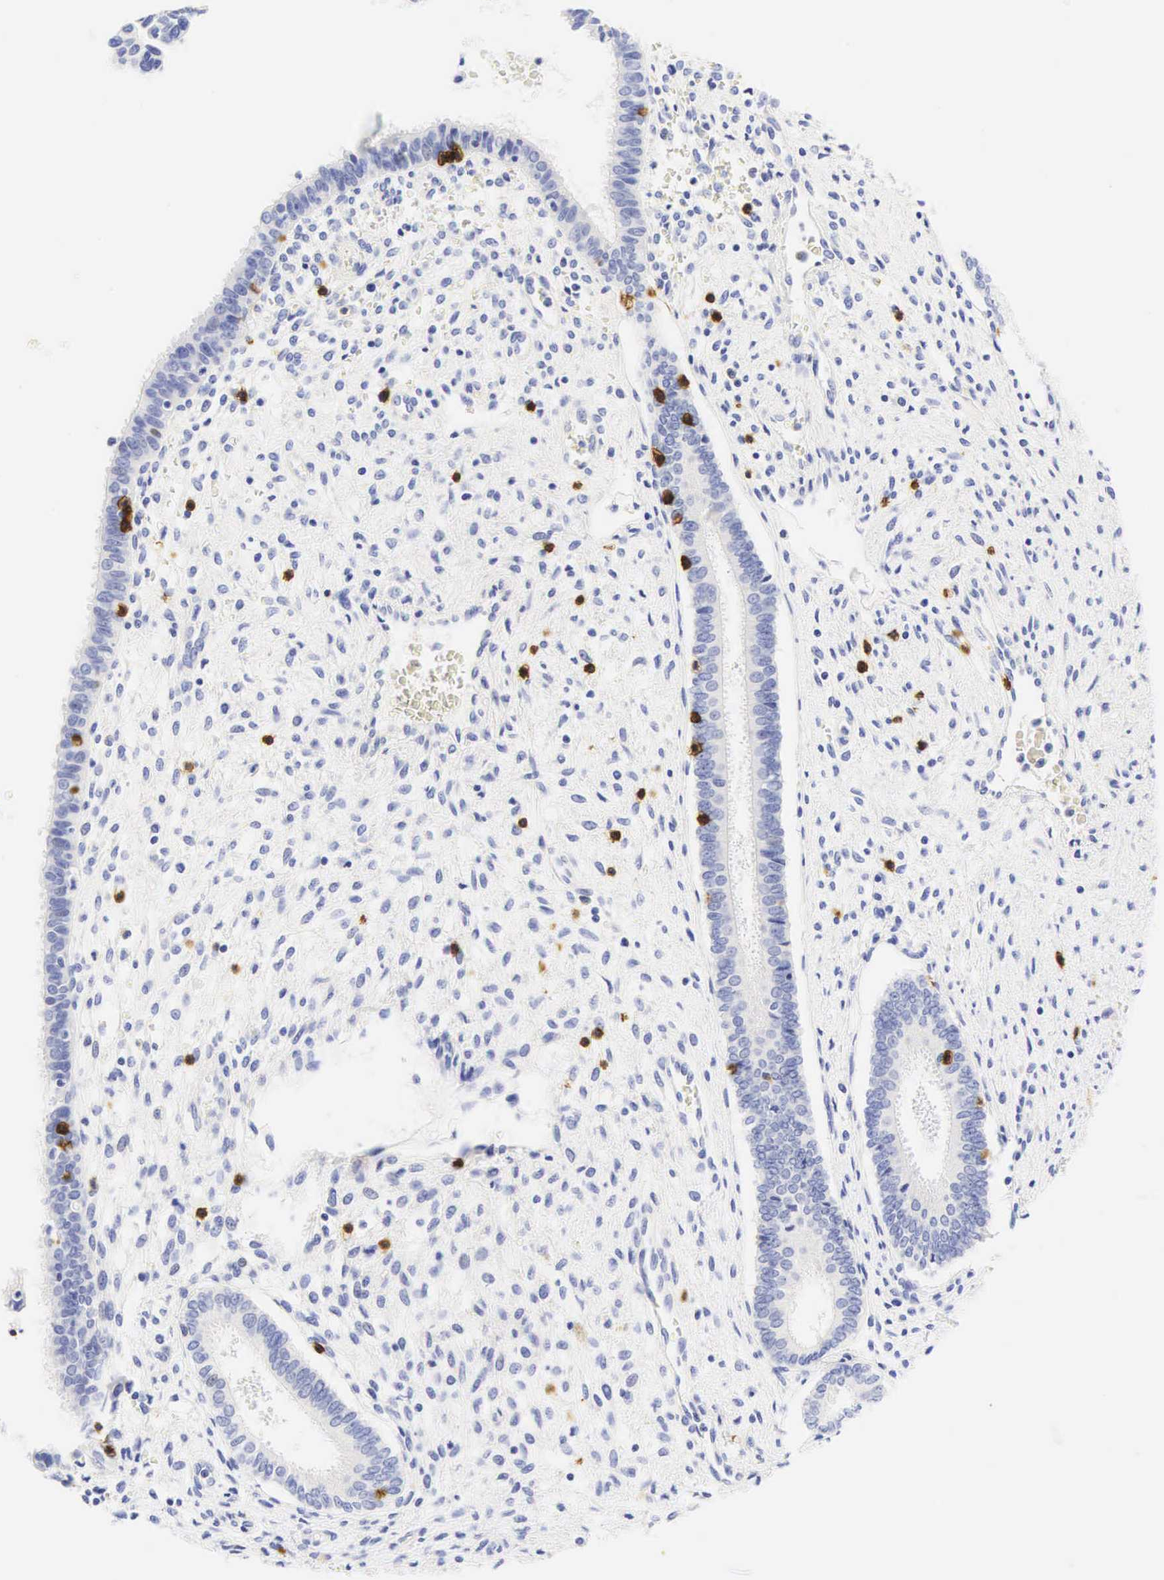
{"staining": {"intensity": "negative", "quantity": "none", "location": "none"}, "tissue": "cervical cancer", "cell_type": "Tumor cells", "image_type": "cancer", "snomed": [{"axis": "morphology", "description": "Normal tissue, NOS"}, {"axis": "morphology", "description": "Adenocarcinoma, NOS"}, {"axis": "topography", "description": "Cervix"}], "caption": "Immunohistochemistry (IHC) of cervical cancer (adenocarcinoma) exhibits no expression in tumor cells.", "gene": "CD8A", "patient": {"sex": "female", "age": 34}}